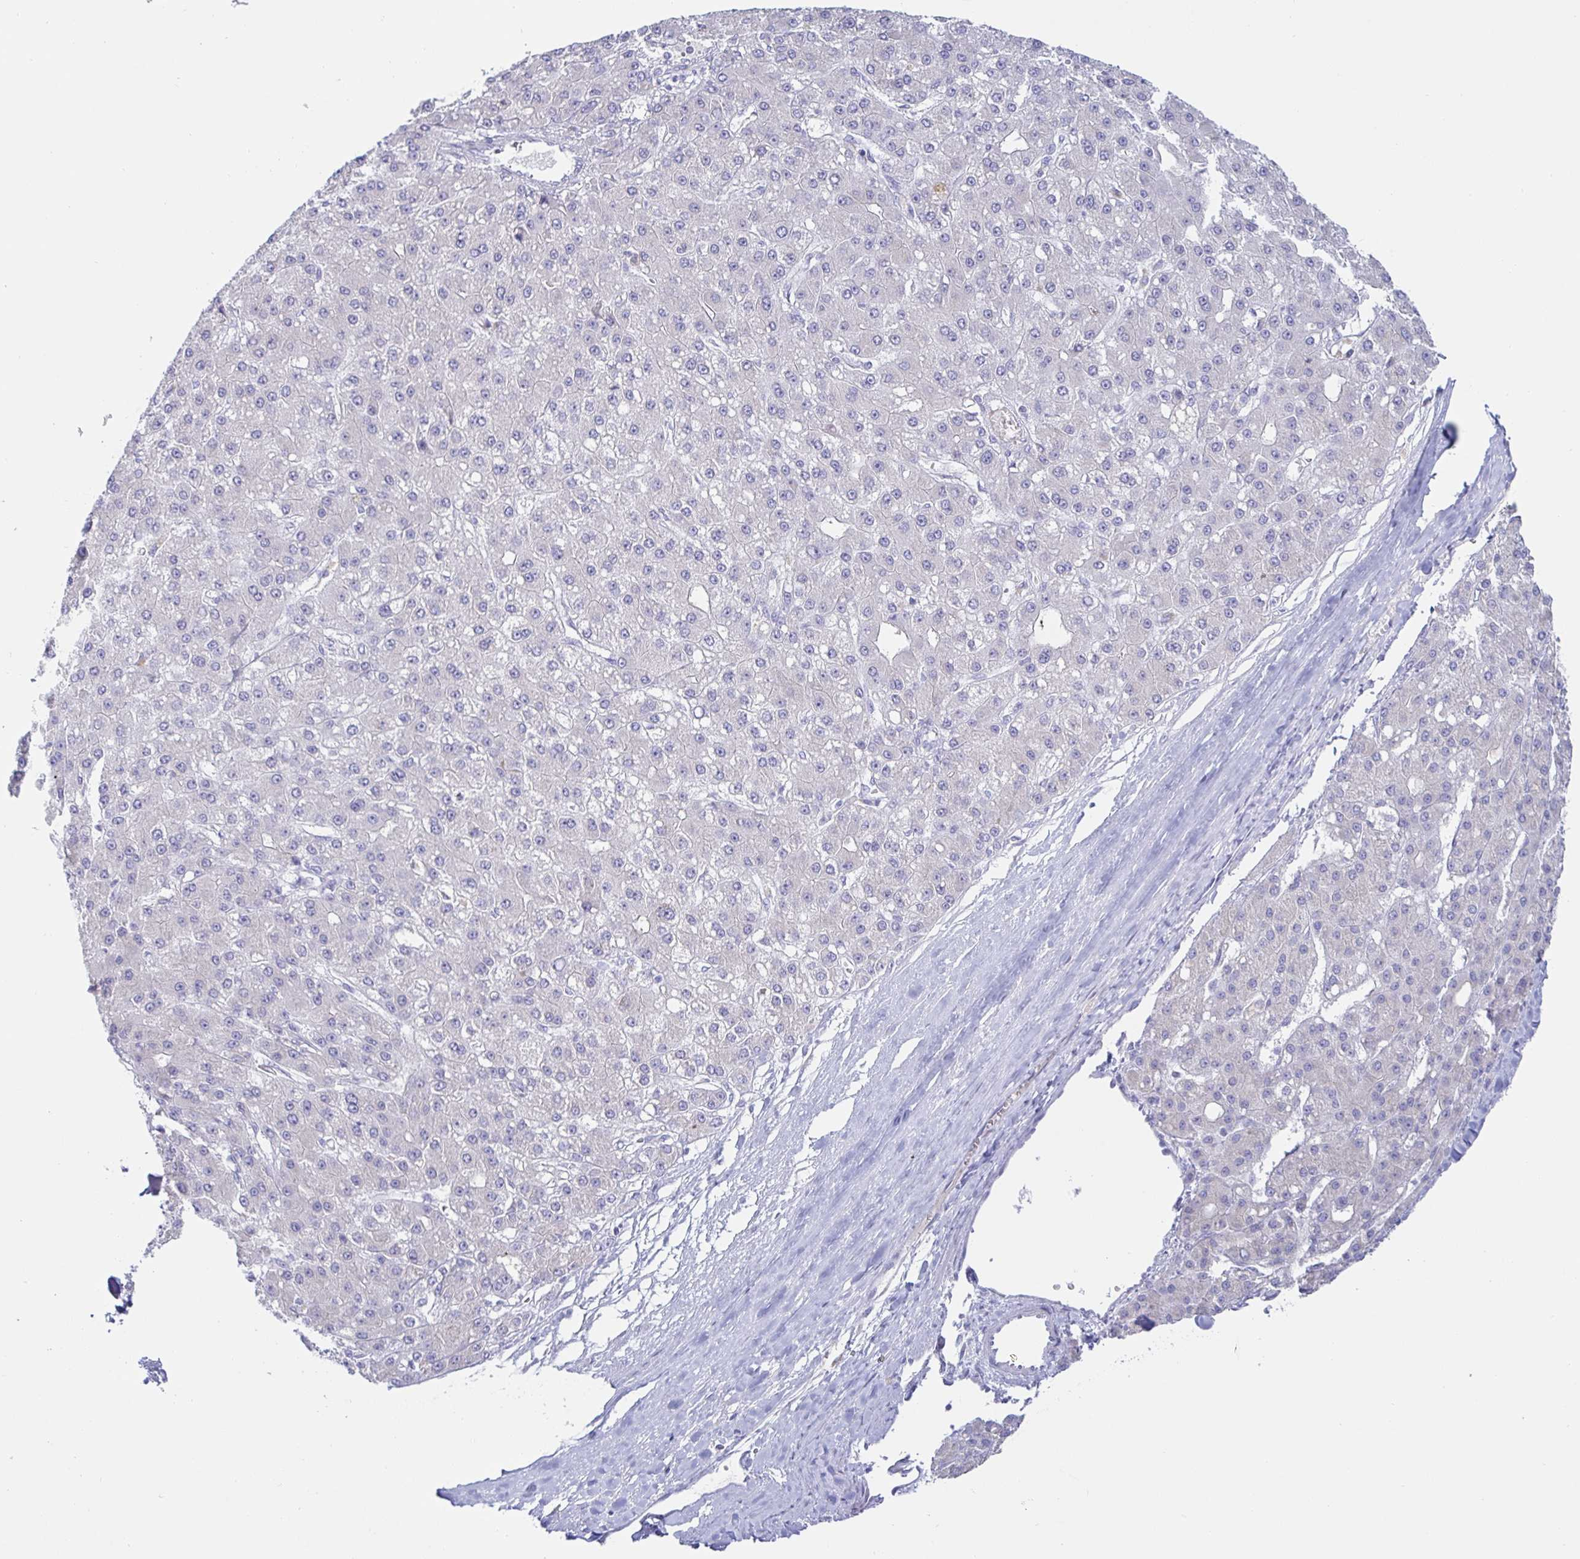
{"staining": {"intensity": "negative", "quantity": "none", "location": "none"}, "tissue": "liver cancer", "cell_type": "Tumor cells", "image_type": "cancer", "snomed": [{"axis": "morphology", "description": "Carcinoma, Hepatocellular, NOS"}, {"axis": "topography", "description": "Liver"}], "caption": "Tumor cells show no significant protein staining in liver cancer (hepatocellular carcinoma).", "gene": "SIAH3", "patient": {"sex": "male", "age": 67}}